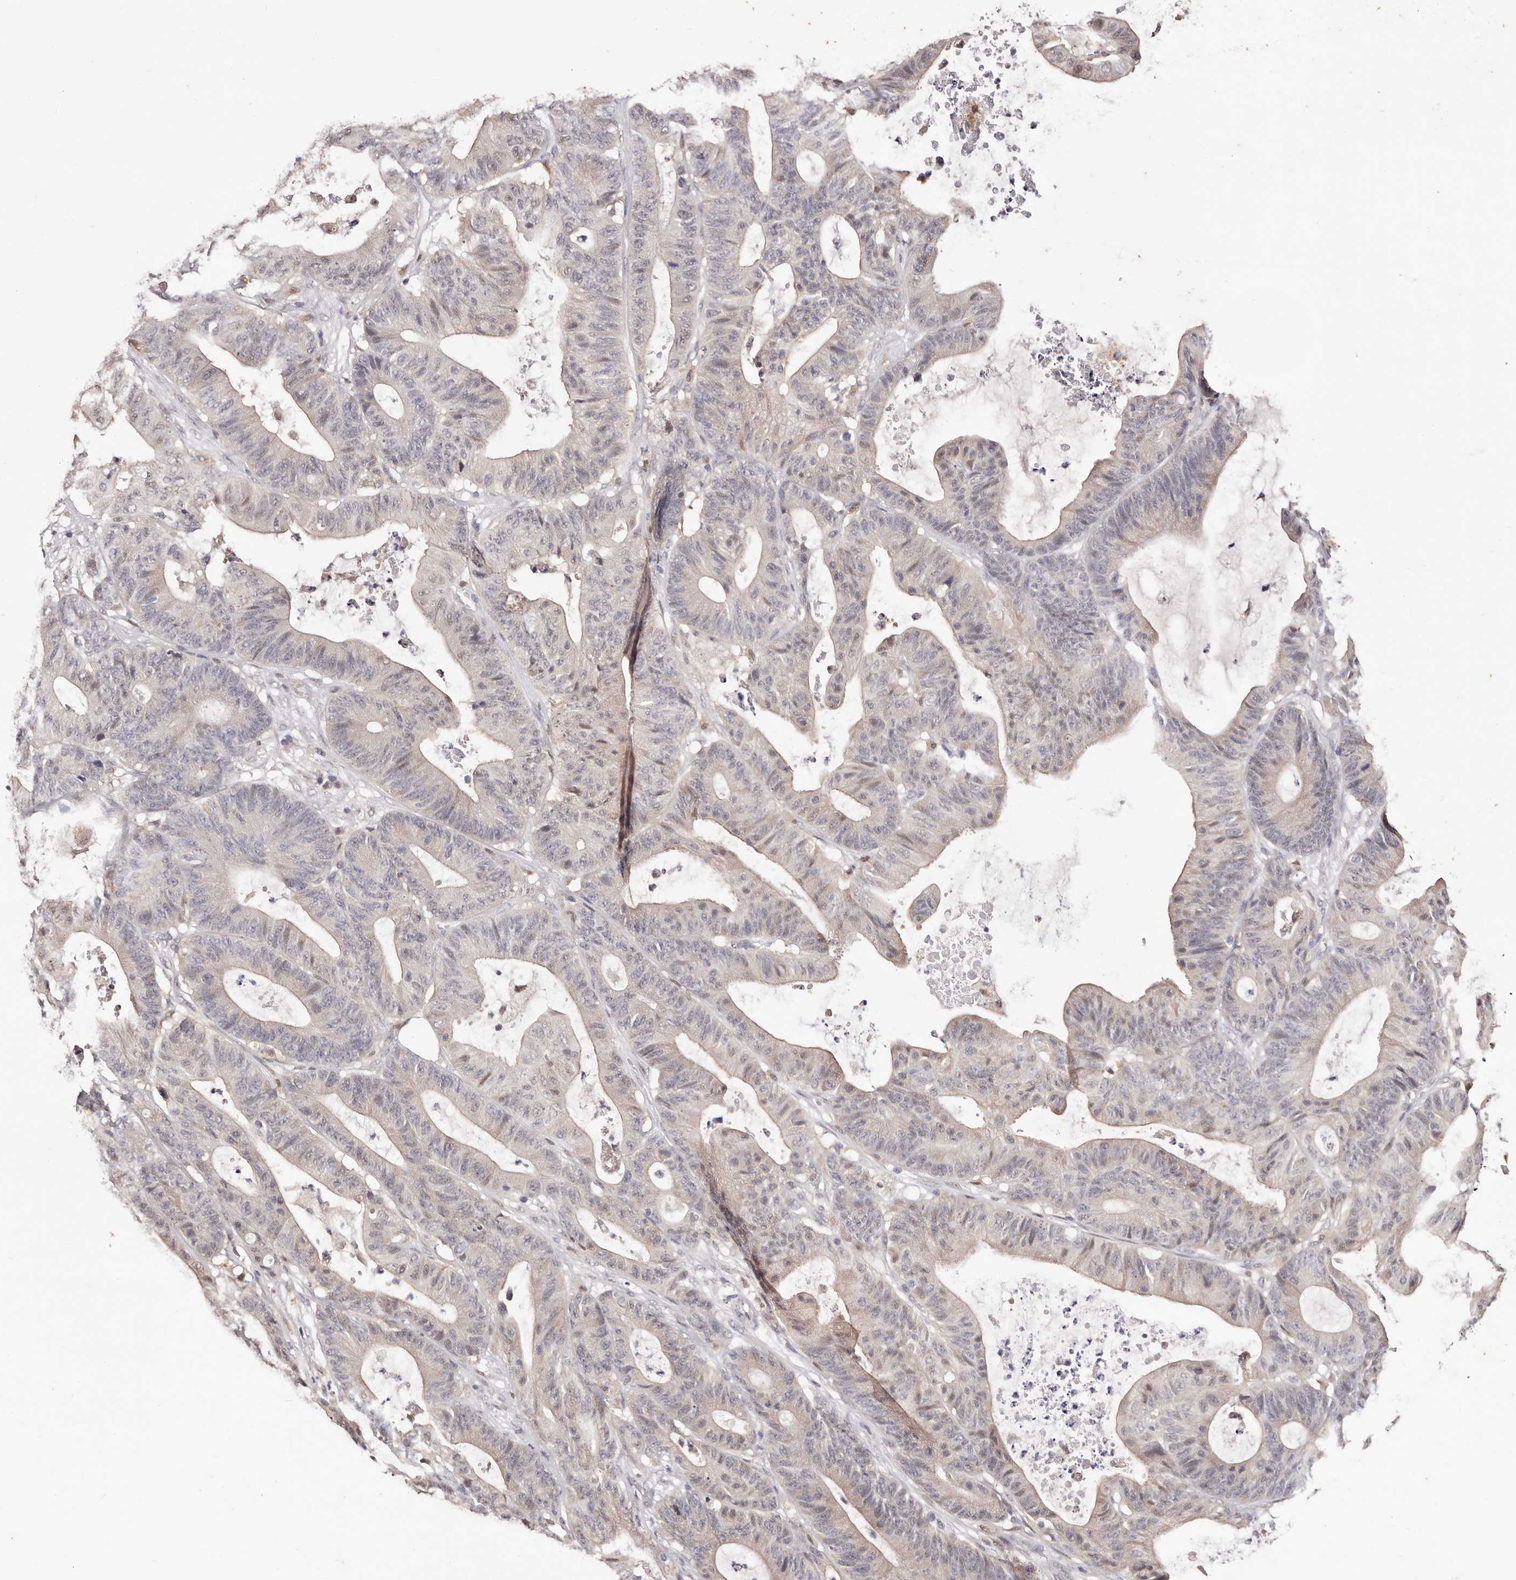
{"staining": {"intensity": "weak", "quantity": "<25%", "location": "cytoplasmic/membranous"}, "tissue": "colorectal cancer", "cell_type": "Tumor cells", "image_type": "cancer", "snomed": [{"axis": "morphology", "description": "Adenocarcinoma, NOS"}, {"axis": "topography", "description": "Colon"}], "caption": "A high-resolution histopathology image shows IHC staining of colorectal adenocarcinoma, which displays no significant positivity in tumor cells. (DAB immunohistochemistry (IHC), high magnification).", "gene": "TYW3", "patient": {"sex": "female", "age": 84}}